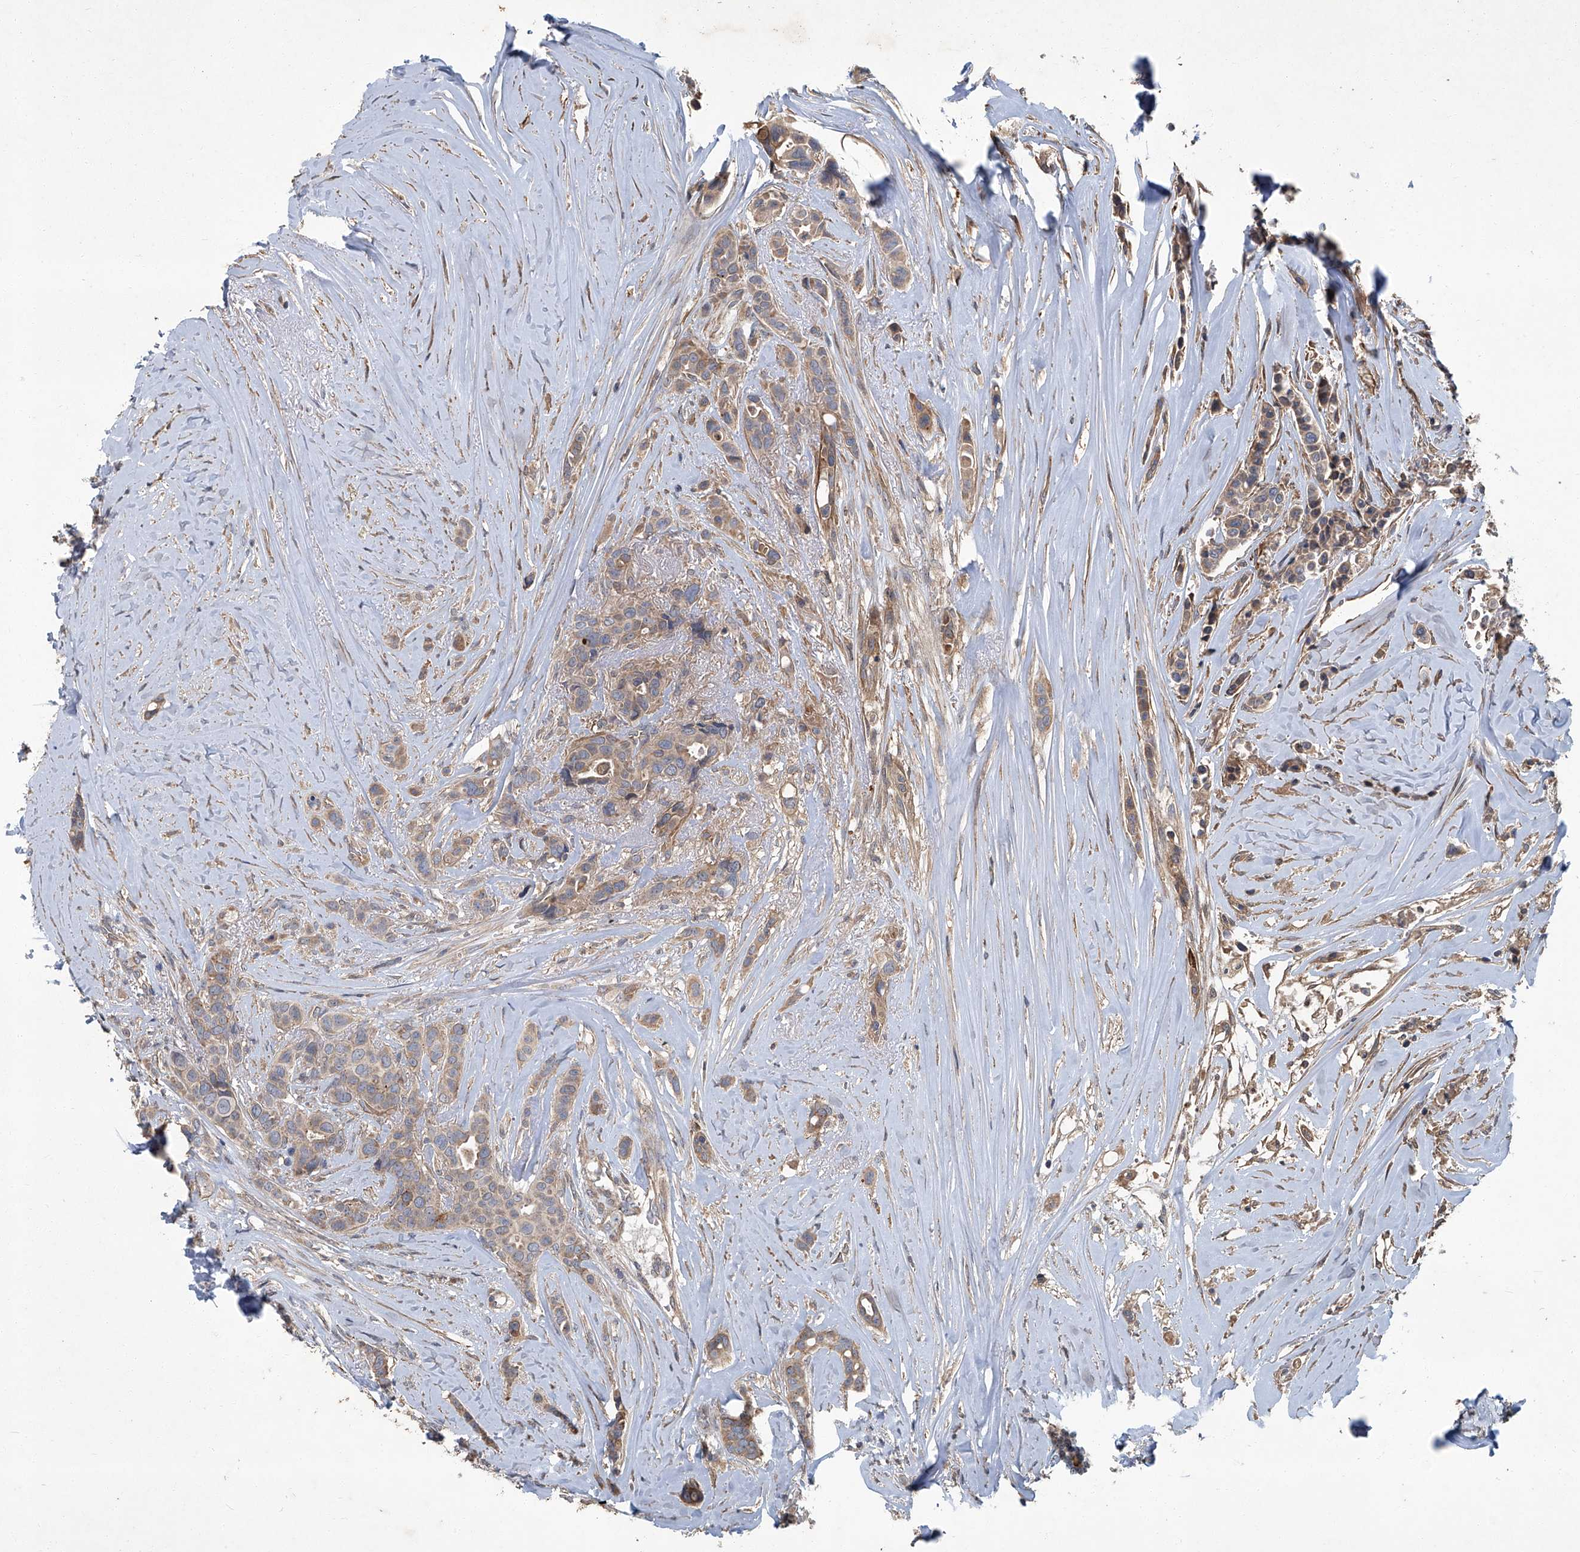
{"staining": {"intensity": "weak", "quantity": ">75%", "location": "cytoplasmic/membranous"}, "tissue": "breast cancer", "cell_type": "Tumor cells", "image_type": "cancer", "snomed": [{"axis": "morphology", "description": "Lobular carcinoma"}, {"axis": "topography", "description": "Breast"}], "caption": "IHC of breast cancer (lobular carcinoma) reveals low levels of weak cytoplasmic/membranous expression in about >75% of tumor cells.", "gene": "ANKRD34A", "patient": {"sex": "female", "age": 51}}